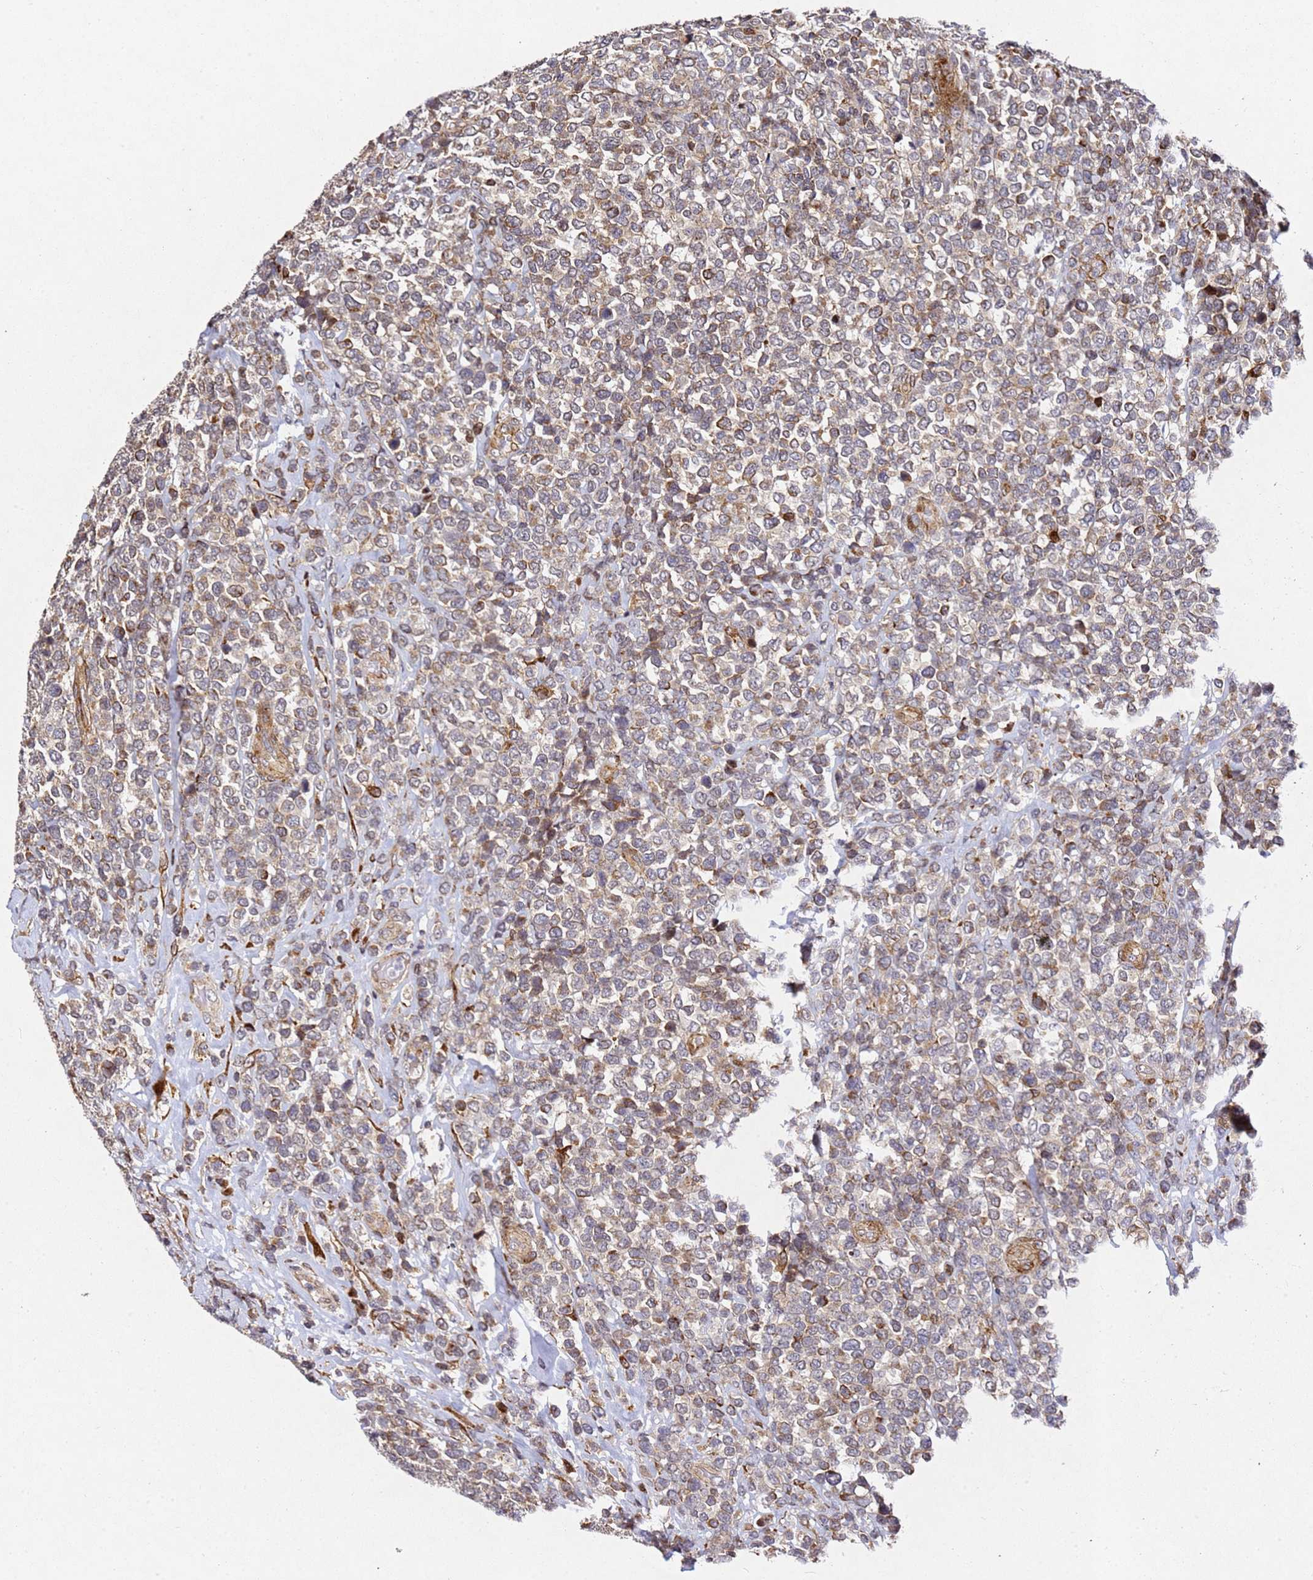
{"staining": {"intensity": "weak", "quantity": "25%-75%", "location": "cytoplasmic/membranous"}, "tissue": "lymphoma", "cell_type": "Tumor cells", "image_type": "cancer", "snomed": [{"axis": "morphology", "description": "Malignant lymphoma, non-Hodgkin's type, High grade"}, {"axis": "topography", "description": "Soft tissue"}], "caption": "Approximately 25%-75% of tumor cells in human high-grade malignant lymphoma, non-Hodgkin's type reveal weak cytoplasmic/membranous protein staining as visualized by brown immunohistochemical staining.", "gene": "ZNF296", "patient": {"sex": "female", "age": 56}}